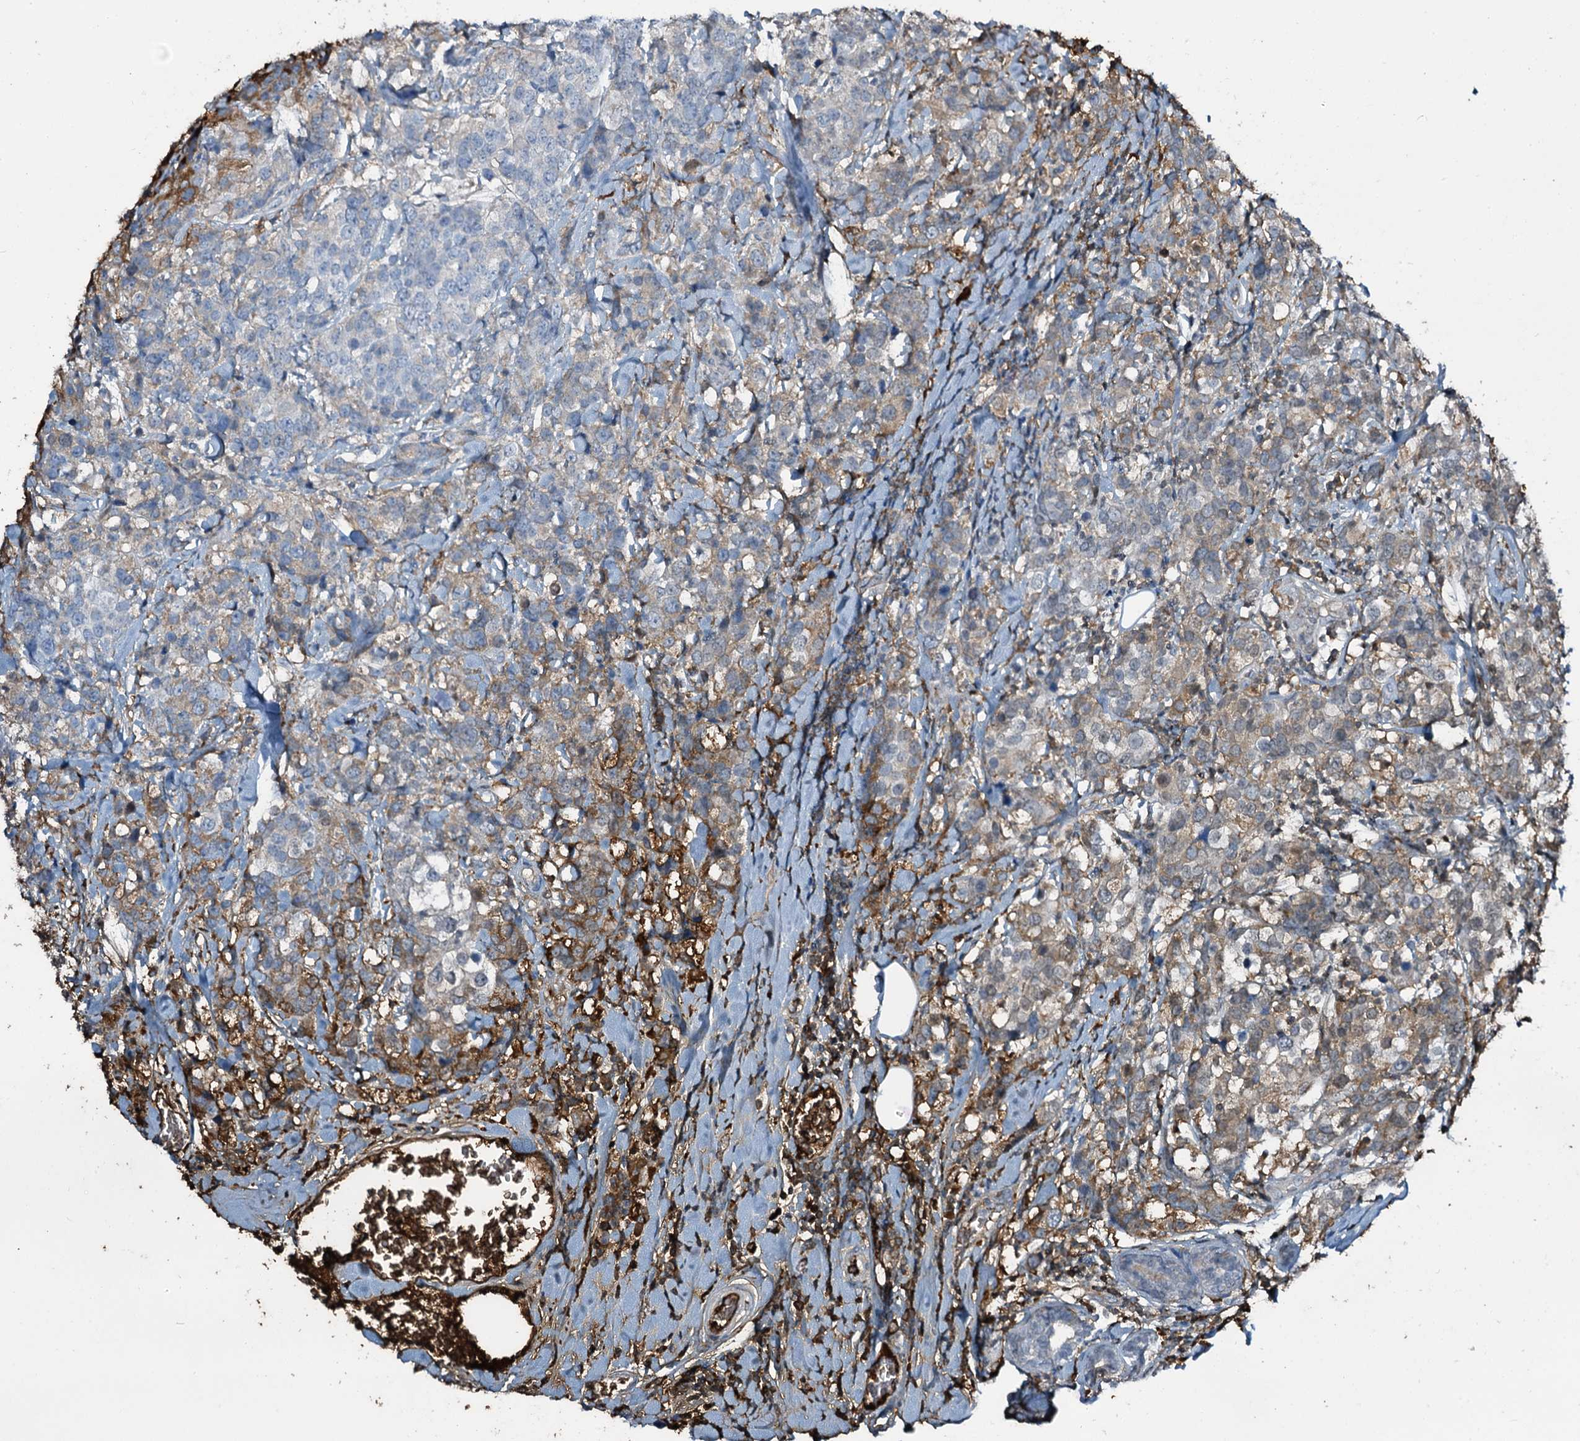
{"staining": {"intensity": "strong", "quantity": "<25%", "location": "cytoplasmic/membranous"}, "tissue": "breast cancer", "cell_type": "Tumor cells", "image_type": "cancer", "snomed": [{"axis": "morphology", "description": "Lobular carcinoma"}, {"axis": "topography", "description": "Breast"}], "caption": "Lobular carcinoma (breast) was stained to show a protein in brown. There is medium levels of strong cytoplasmic/membranous staining in about <25% of tumor cells.", "gene": "EDN1", "patient": {"sex": "female", "age": 59}}